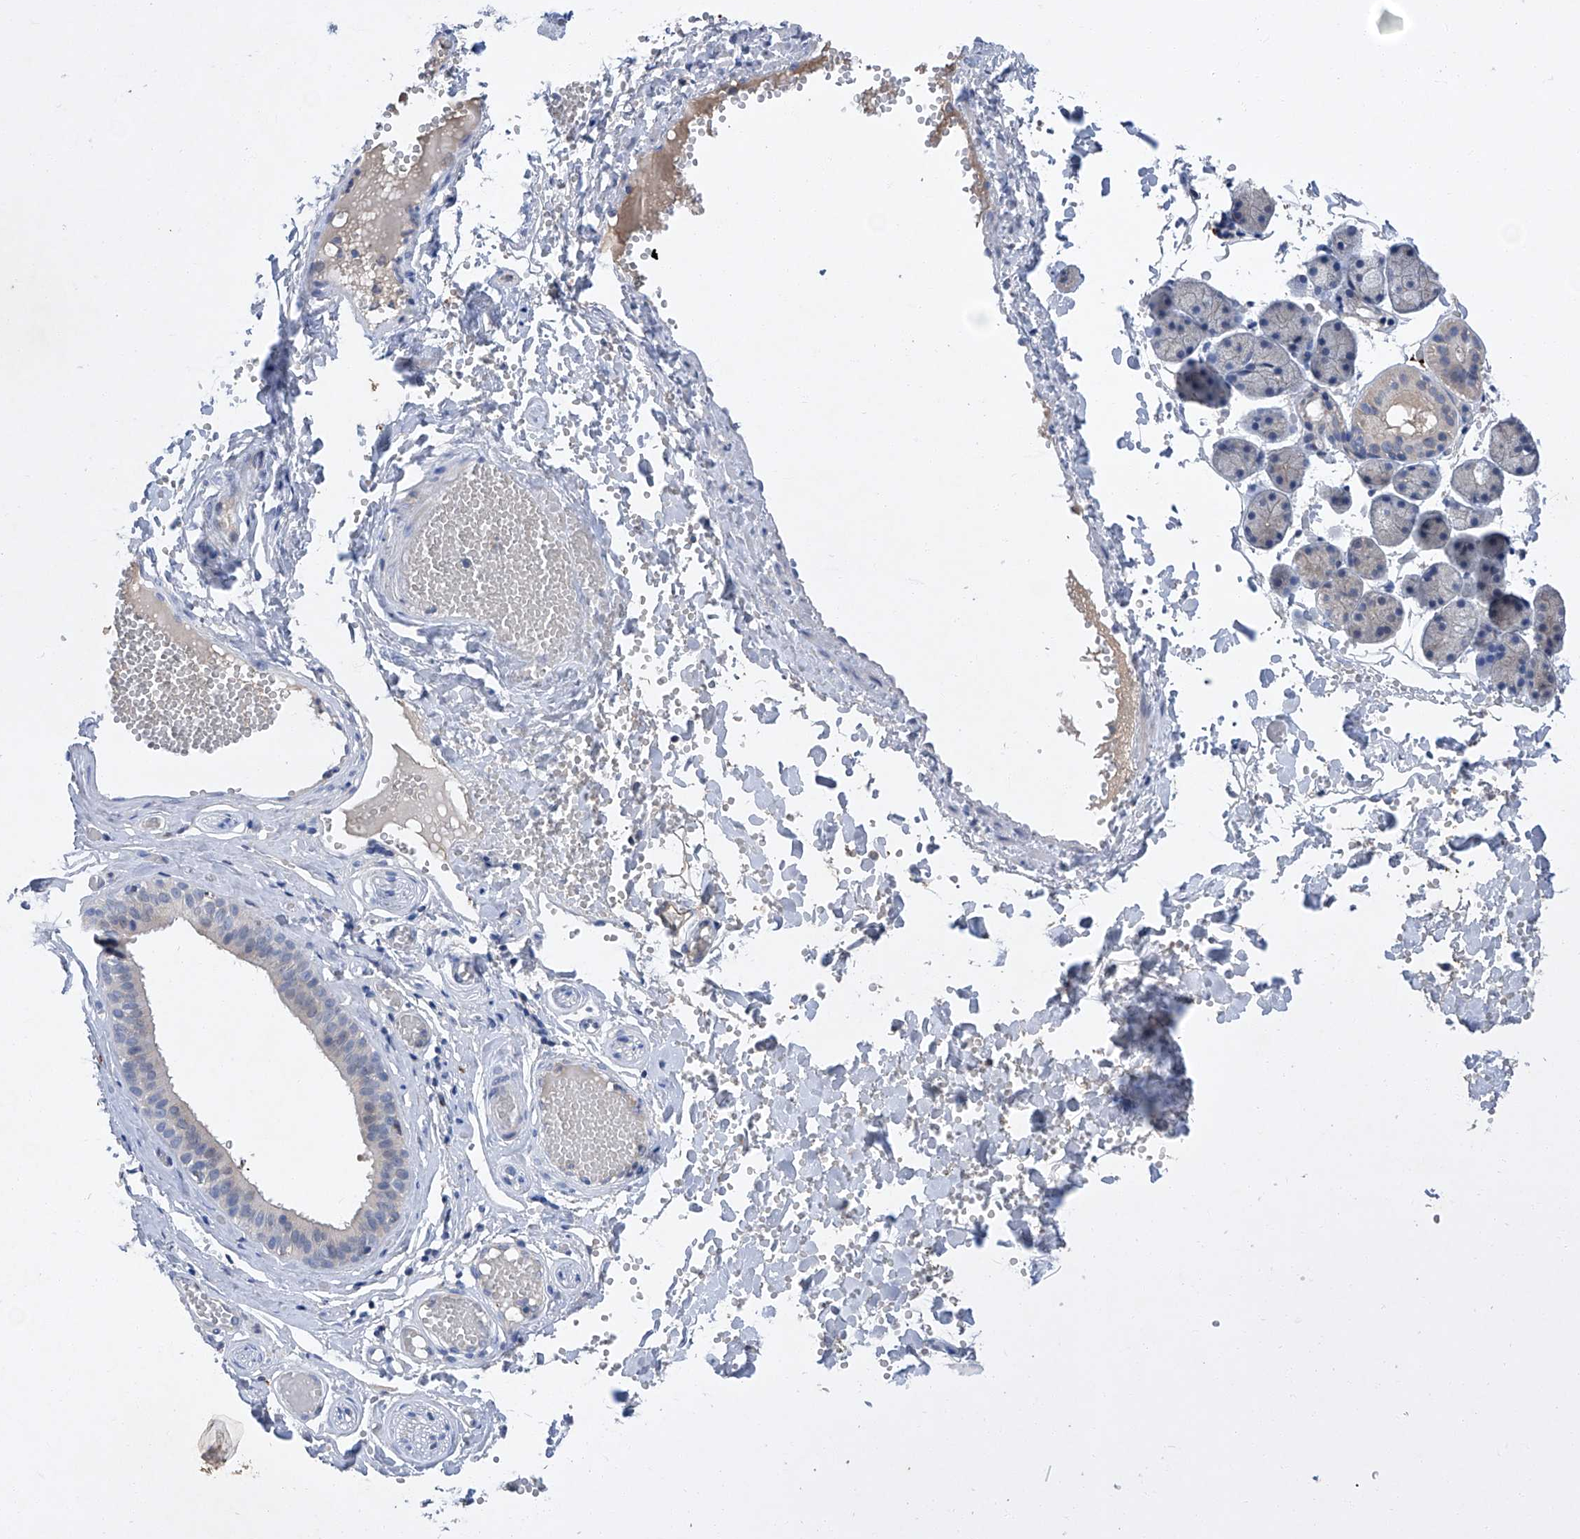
{"staining": {"intensity": "moderate", "quantity": "<25%", "location": "cytoplasmic/membranous"}, "tissue": "salivary gland", "cell_type": "Glandular cells", "image_type": "normal", "snomed": [{"axis": "morphology", "description": "Normal tissue, NOS"}, {"axis": "topography", "description": "Salivary gland"}], "caption": "A brown stain highlights moderate cytoplasmic/membranous expression of a protein in glandular cells of unremarkable human salivary gland. (Brightfield microscopy of DAB IHC at high magnification).", "gene": "SBK2", "patient": {"sex": "female", "age": 33}}